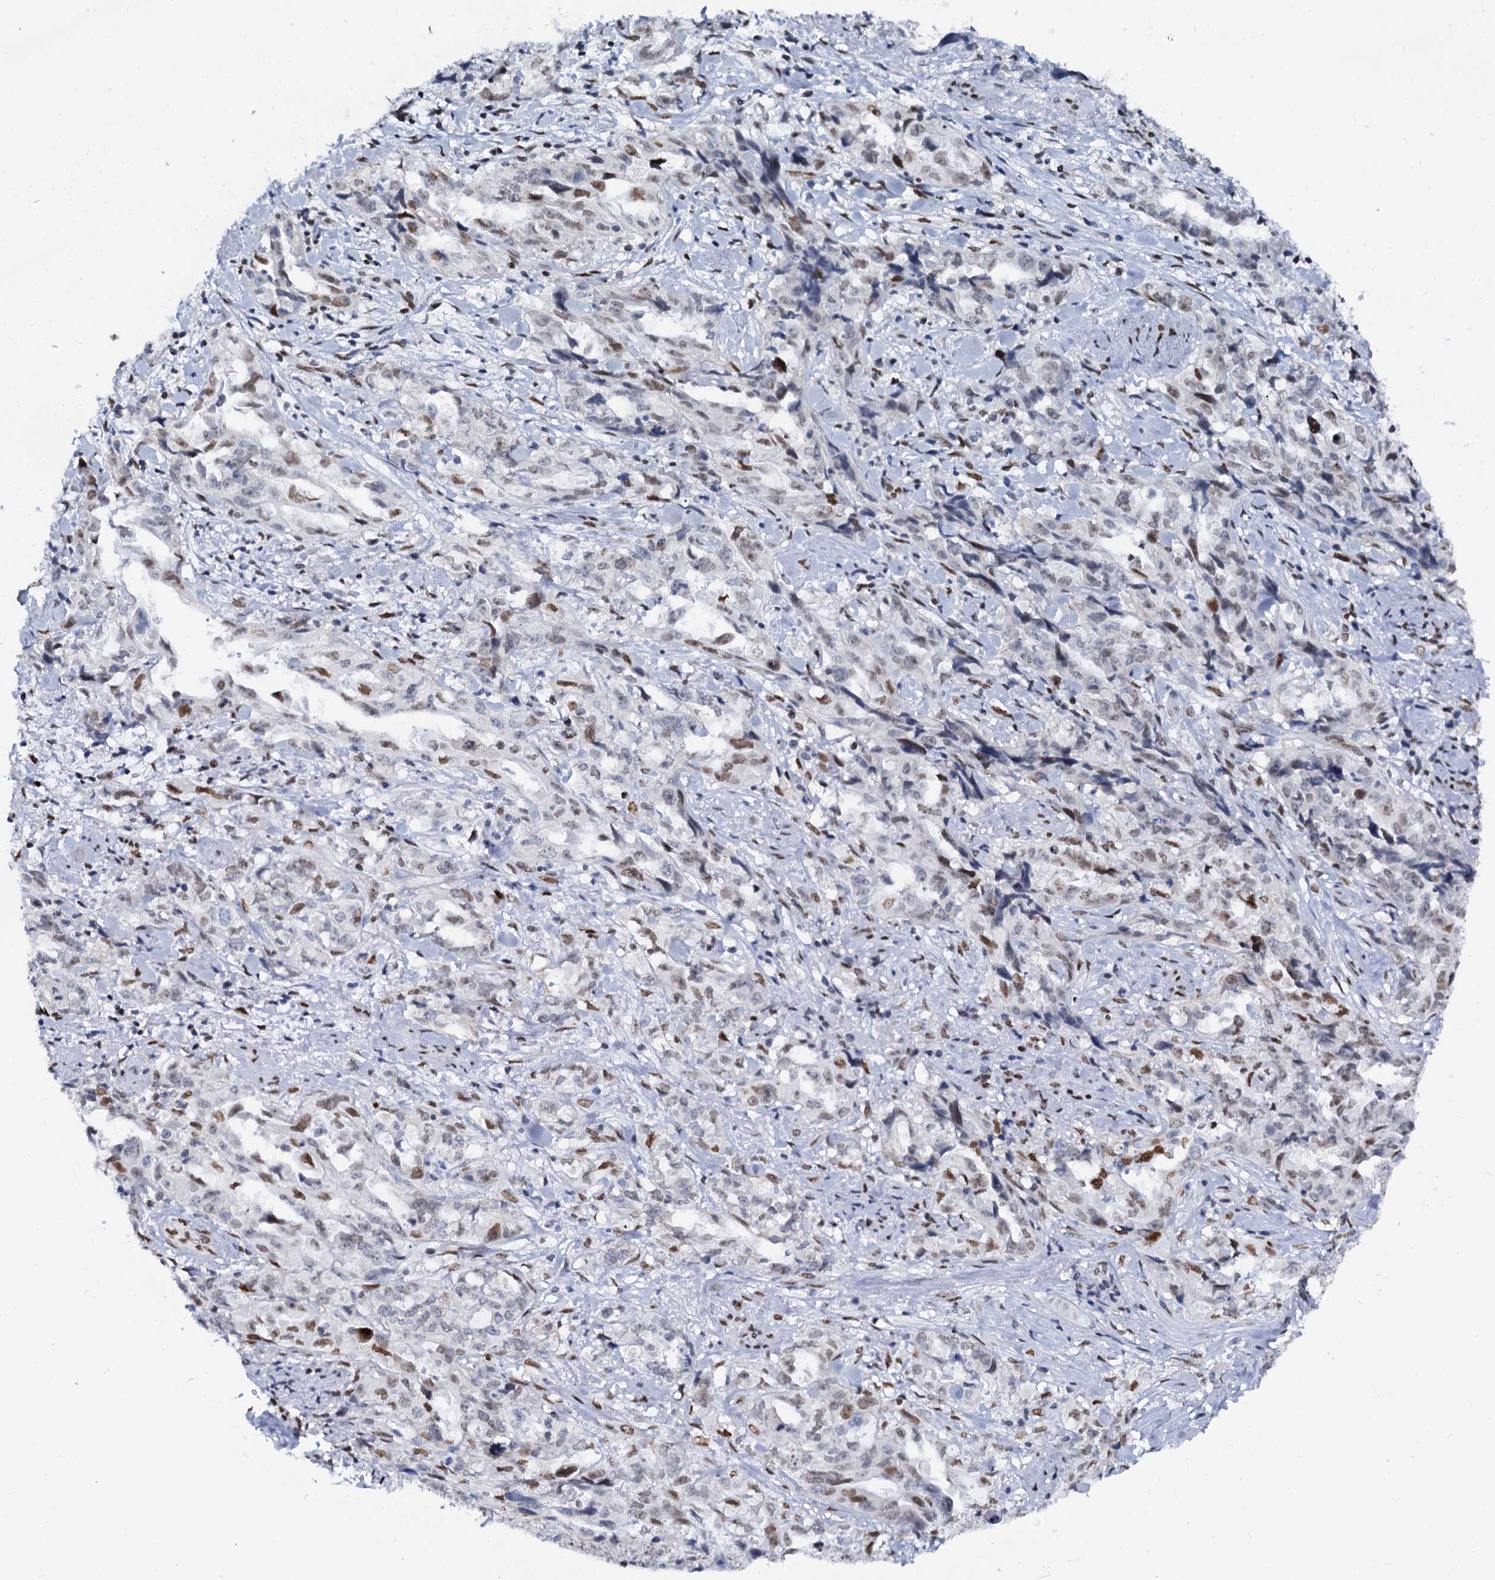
{"staining": {"intensity": "moderate", "quantity": "<25%", "location": "nuclear"}, "tissue": "endometrial cancer", "cell_type": "Tumor cells", "image_type": "cancer", "snomed": [{"axis": "morphology", "description": "Adenocarcinoma, NOS"}, {"axis": "topography", "description": "Endometrium"}], "caption": "Endometrial cancer (adenocarcinoma) stained for a protein exhibits moderate nuclear positivity in tumor cells.", "gene": "CMAS", "patient": {"sex": "female", "age": 65}}